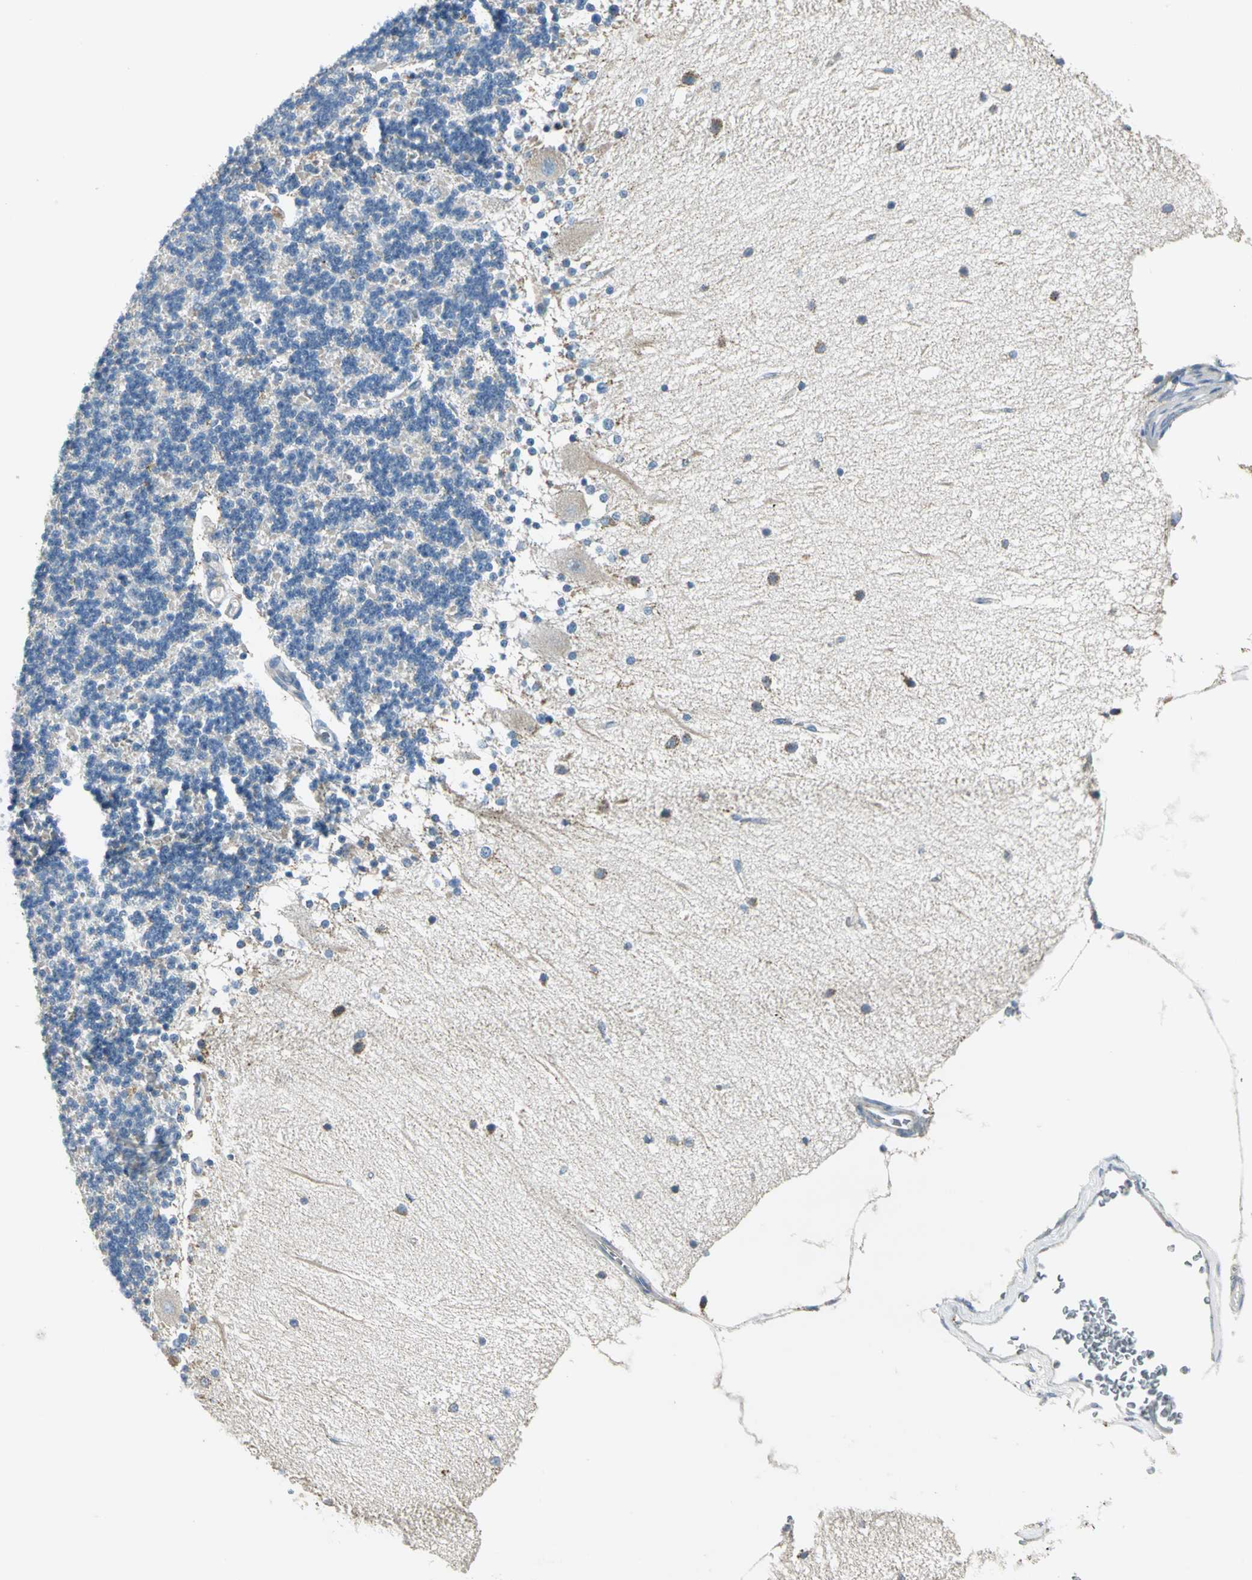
{"staining": {"intensity": "weak", "quantity": "25%-75%", "location": "cytoplasmic/membranous"}, "tissue": "cerebellum", "cell_type": "Cells in granular layer", "image_type": "normal", "snomed": [{"axis": "morphology", "description": "Normal tissue, NOS"}, {"axis": "topography", "description": "Cerebellum"}], "caption": "DAB immunohistochemical staining of unremarkable human cerebellum exhibits weak cytoplasmic/membranous protein positivity in about 25%-75% of cells in granular layer. (DAB (3,3'-diaminobenzidine) IHC, brown staining for protein, blue staining for nuclei).", "gene": "ACADM", "patient": {"sex": "female", "age": 54}}